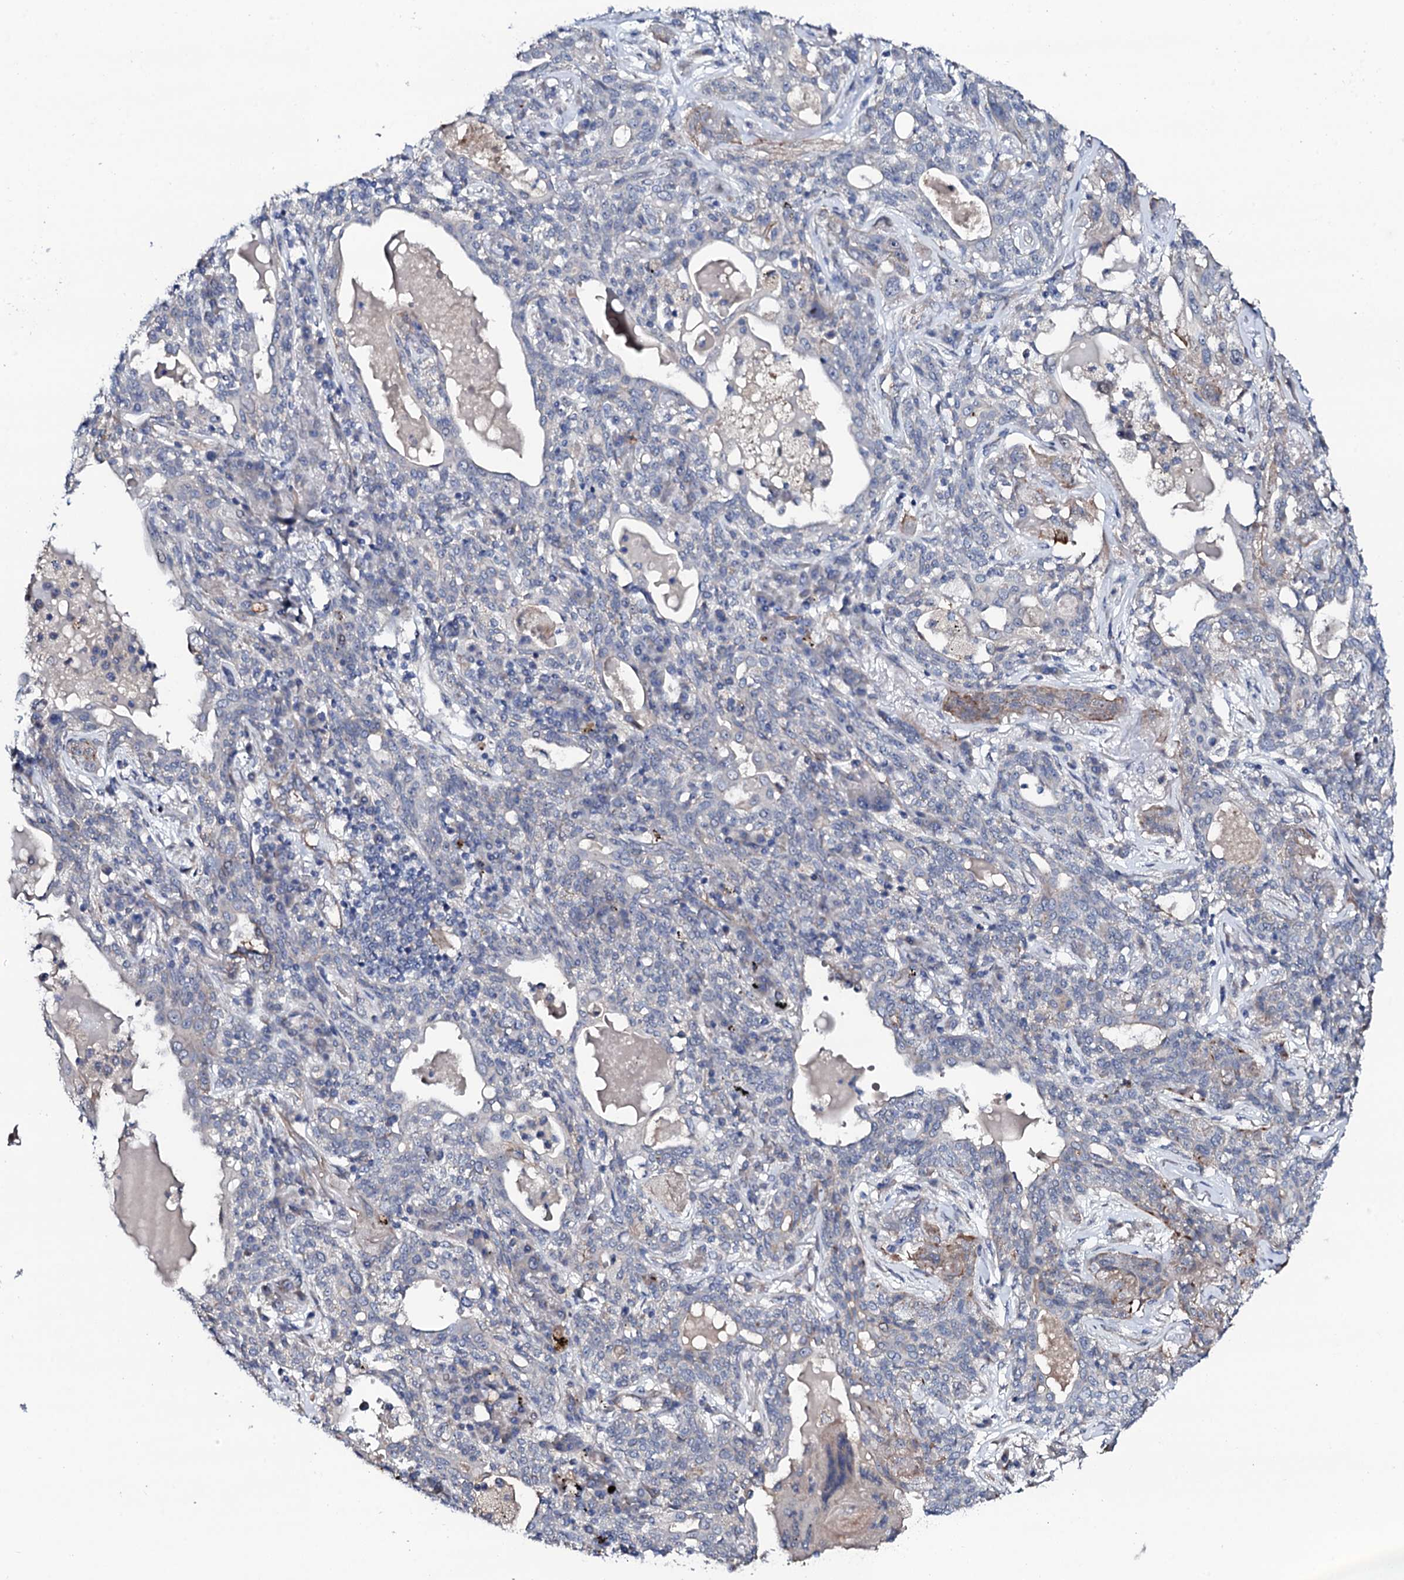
{"staining": {"intensity": "negative", "quantity": "none", "location": "none"}, "tissue": "lung cancer", "cell_type": "Tumor cells", "image_type": "cancer", "snomed": [{"axis": "morphology", "description": "Squamous cell carcinoma, NOS"}, {"axis": "topography", "description": "Lung"}], "caption": "Lung cancer (squamous cell carcinoma) stained for a protein using immunohistochemistry demonstrates no positivity tumor cells.", "gene": "CIAO2A", "patient": {"sex": "female", "age": 70}}